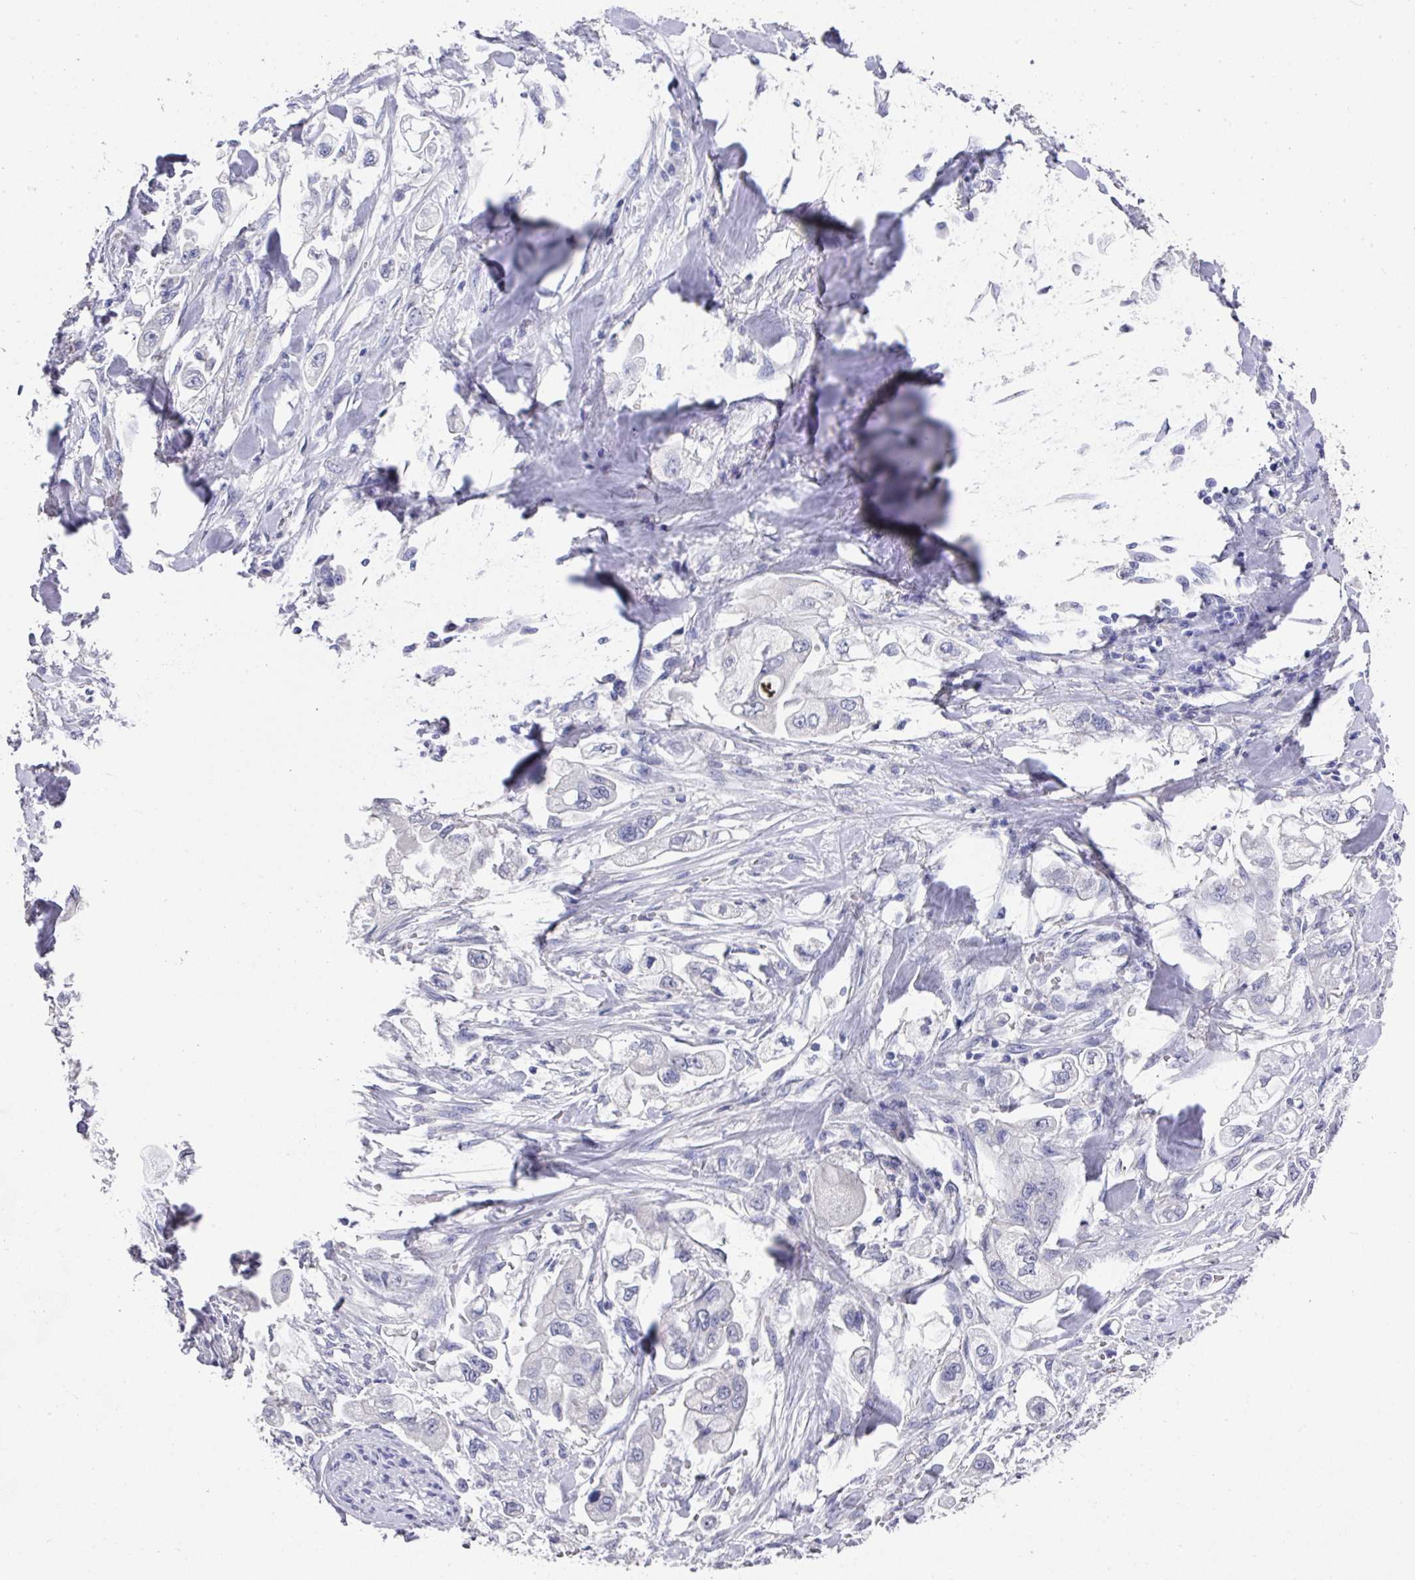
{"staining": {"intensity": "negative", "quantity": "none", "location": "none"}, "tissue": "stomach cancer", "cell_type": "Tumor cells", "image_type": "cancer", "snomed": [{"axis": "morphology", "description": "Adenocarcinoma, NOS"}, {"axis": "topography", "description": "Stomach"}], "caption": "Human stomach cancer (adenocarcinoma) stained for a protein using immunohistochemistry (IHC) demonstrates no expression in tumor cells.", "gene": "DAZL", "patient": {"sex": "male", "age": 62}}